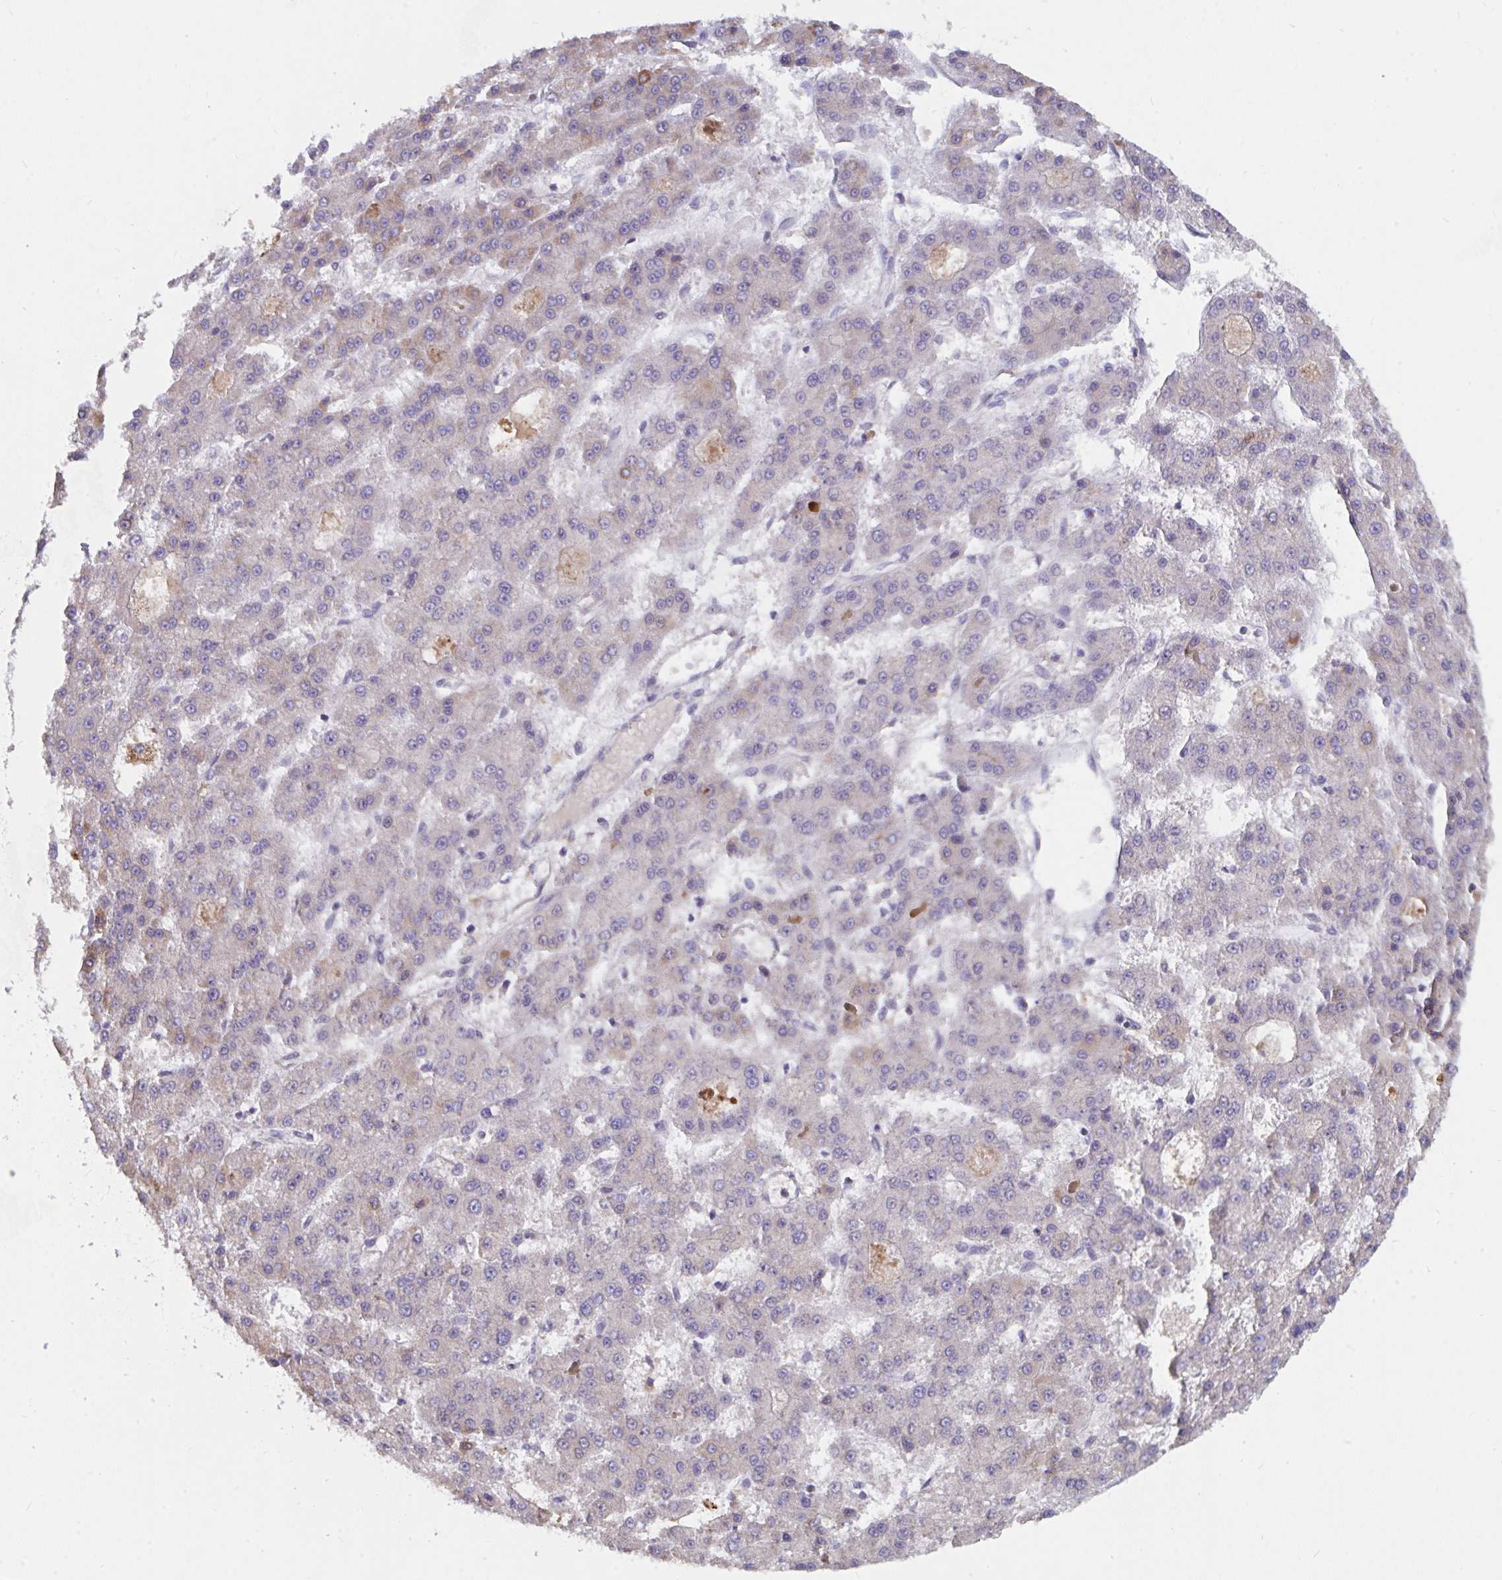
{"staining": {"intensity": "negative", "quantity": "none", "location": "none"}, "tissue": "liver cancer", "cell_type": "Tumor cells", "image_type": "cancer", "snomed": [{"axis": "morphology", "description": "Carcinoma, Hepatocellular, NOS"}, {"axis": "topography", "description": "Liver"}], "caption": "The histopathology image exhibits no significant expression in tumor cells of liver hepatocellular carcinoma.", "gene": "FAM156B", "patient": {"sex": "male", "age": 70}}